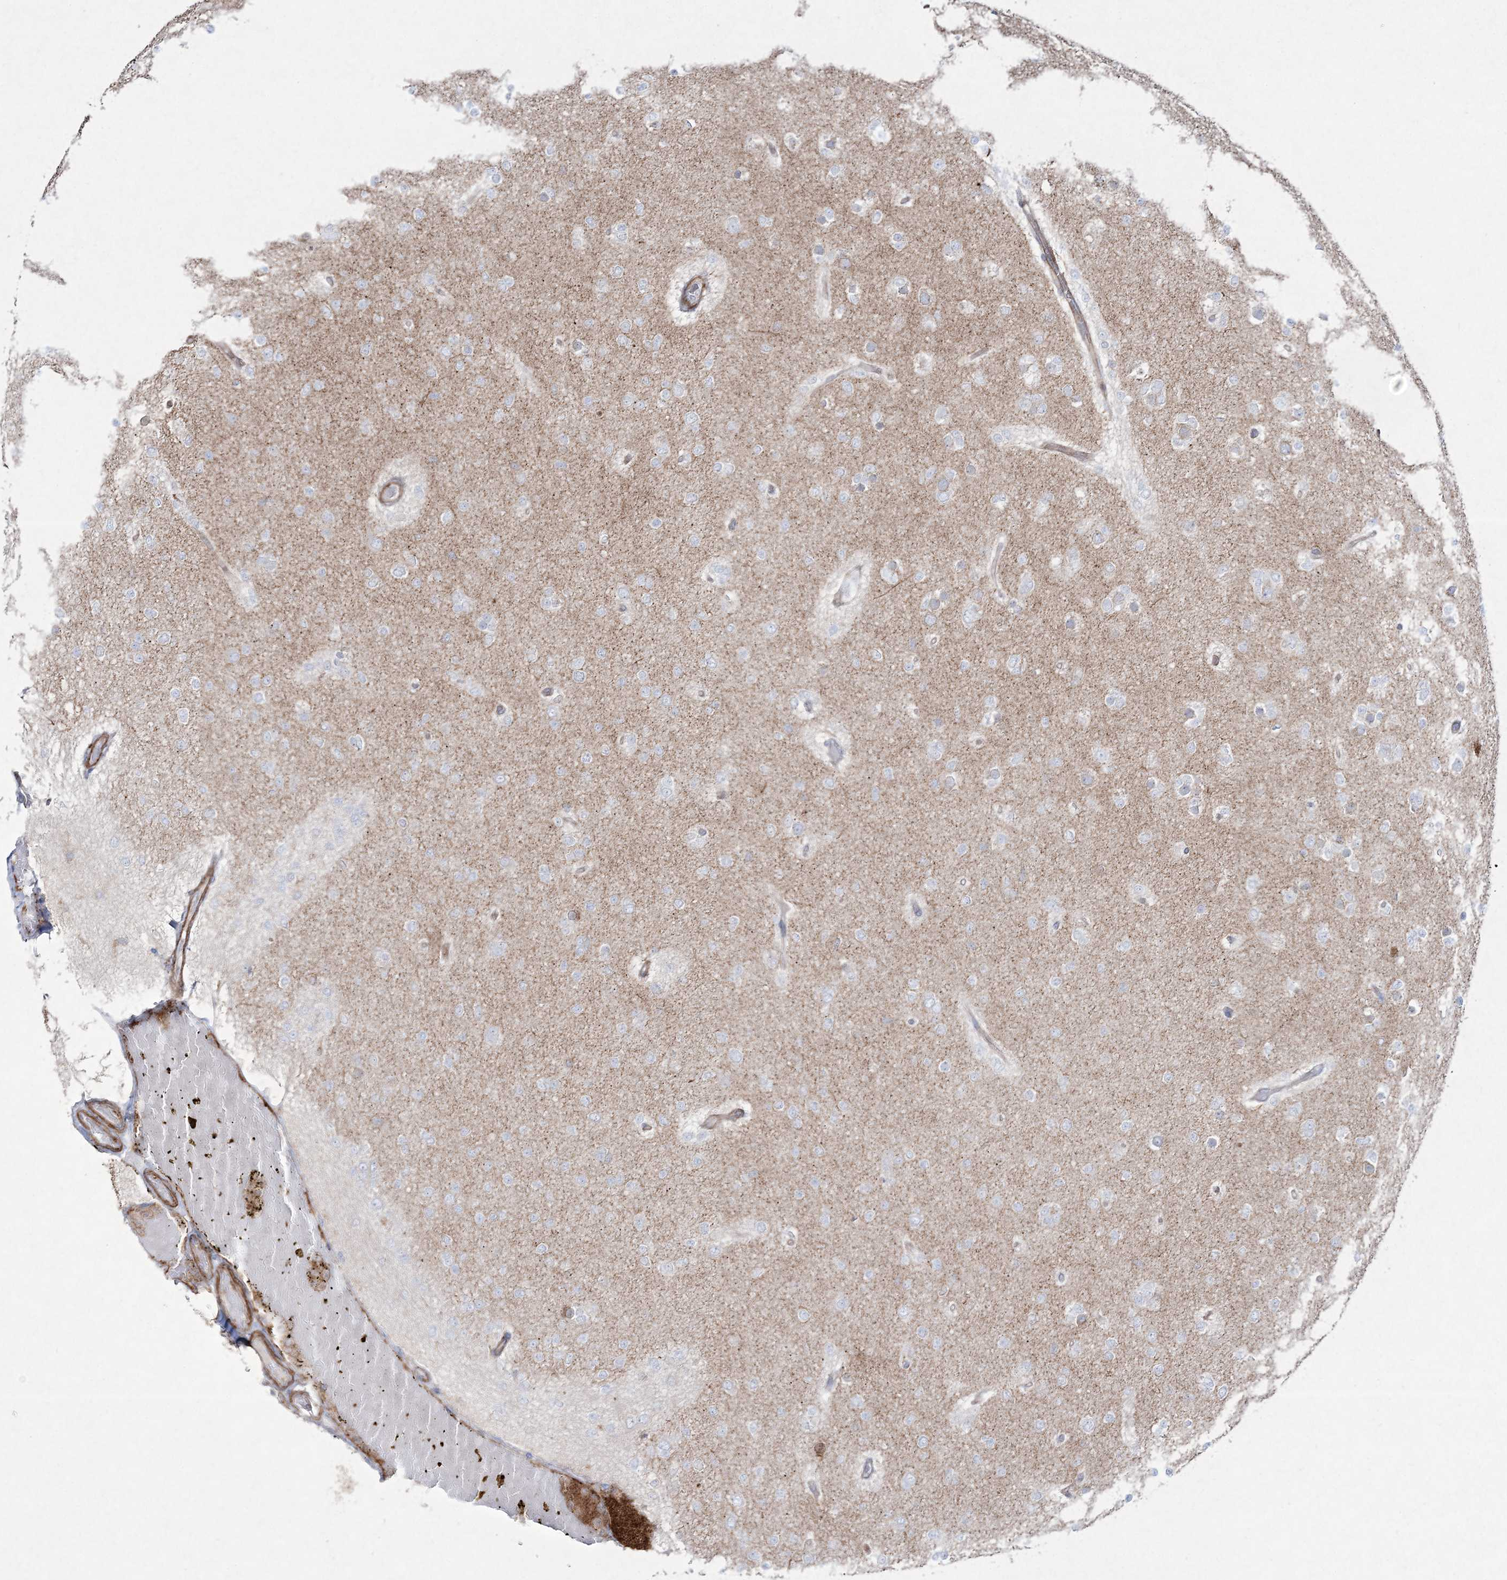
{"staining": {"intensity": "negative", "quantity": "none", "location": "none"}, "tissue": "glioma", "cell_type": "Tumor cells", "image_type": "cancer", "snomed": [{"axis": "morphology", "description": "Glioma, malignant, Low grade"}, {"axis": "topography", "description": "Brain"}], "caption": "Image shows no protein expression in tumor cells of glioma tissue.", "gene": "RICTOR", "patient": {"sex": "female", "age": 22}}